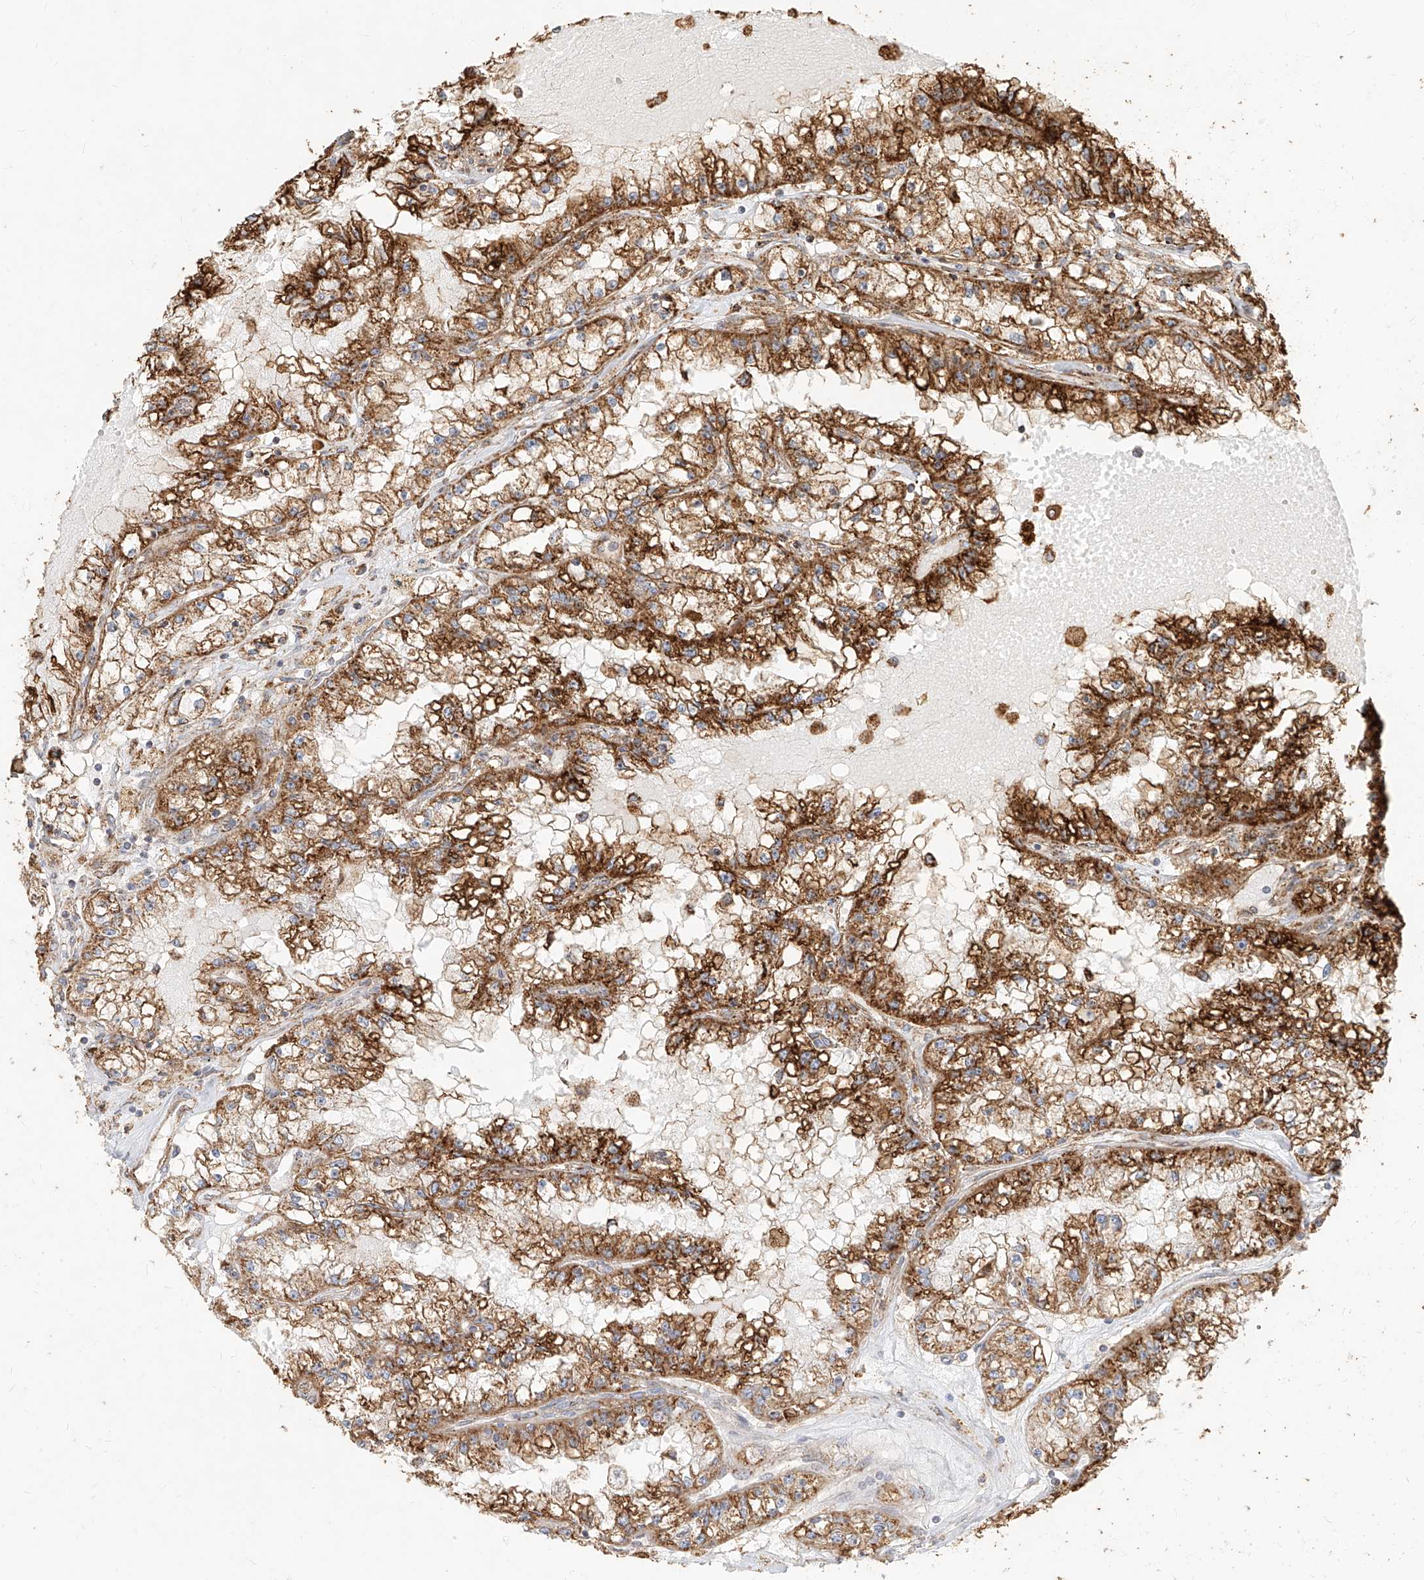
{"staining": {"intensity": "strong", "quantity": ">75%", "location": "cytoplasmic/membranous"}, "tissue": "renal cancer", "cell_type": "Tumor cells", "image_type": "cancer", "snomed": [{"axis": "morphology", "description": "Adenocarcinoma, NOS"}, {"axis": "topography", "description": "Kidney"}], "caption": "Approximately >75% of tumor cells in human renal adenocarcinoma demonstrate strong cytoplasmic/membranous protein expression as visualized by brown immunohistochemical staining.", "gene": "MTX2", "patient": {"sex": "male", "age": 56}}